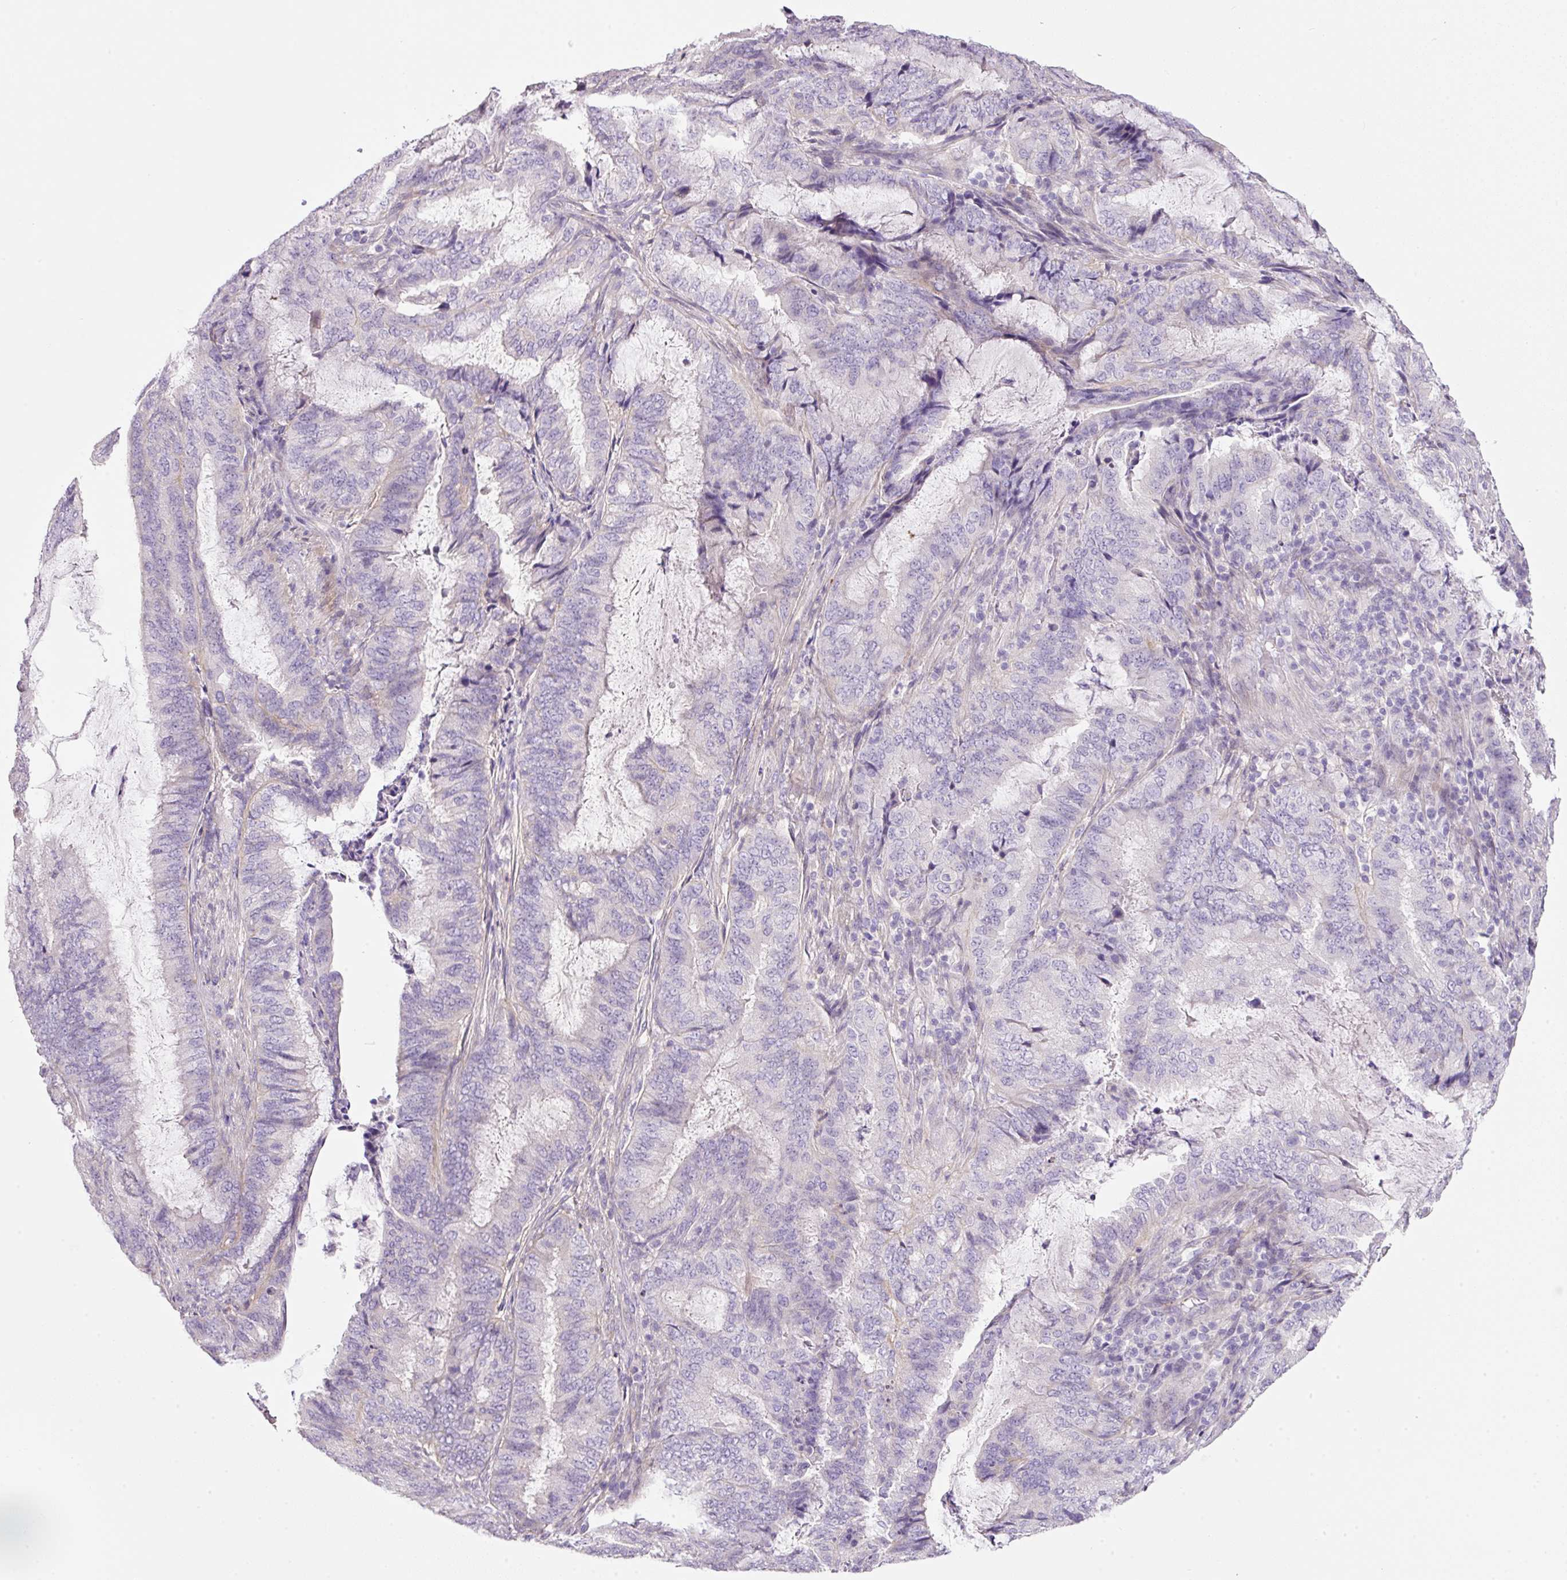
{"staining": {"intensity": "negative", "quantity": "none", "location": "none"}, "tissue": "endometrial cancer", "cell_type": "Tumor cells", "image_type": "cancer", "snomed": [{"axis": "morphology", "description": "Adenocarcinoma, NOS"}, {"axis": "topography", "description": "Endometrium"}], "caption": "The immunohistochemistry (IHC) histopathology image has no significant positivity in tumor cells of adenocarcinoma (endometrial) tissue.", "gene": "SOS2", "patient": {"sex": "female", "age": 51}}